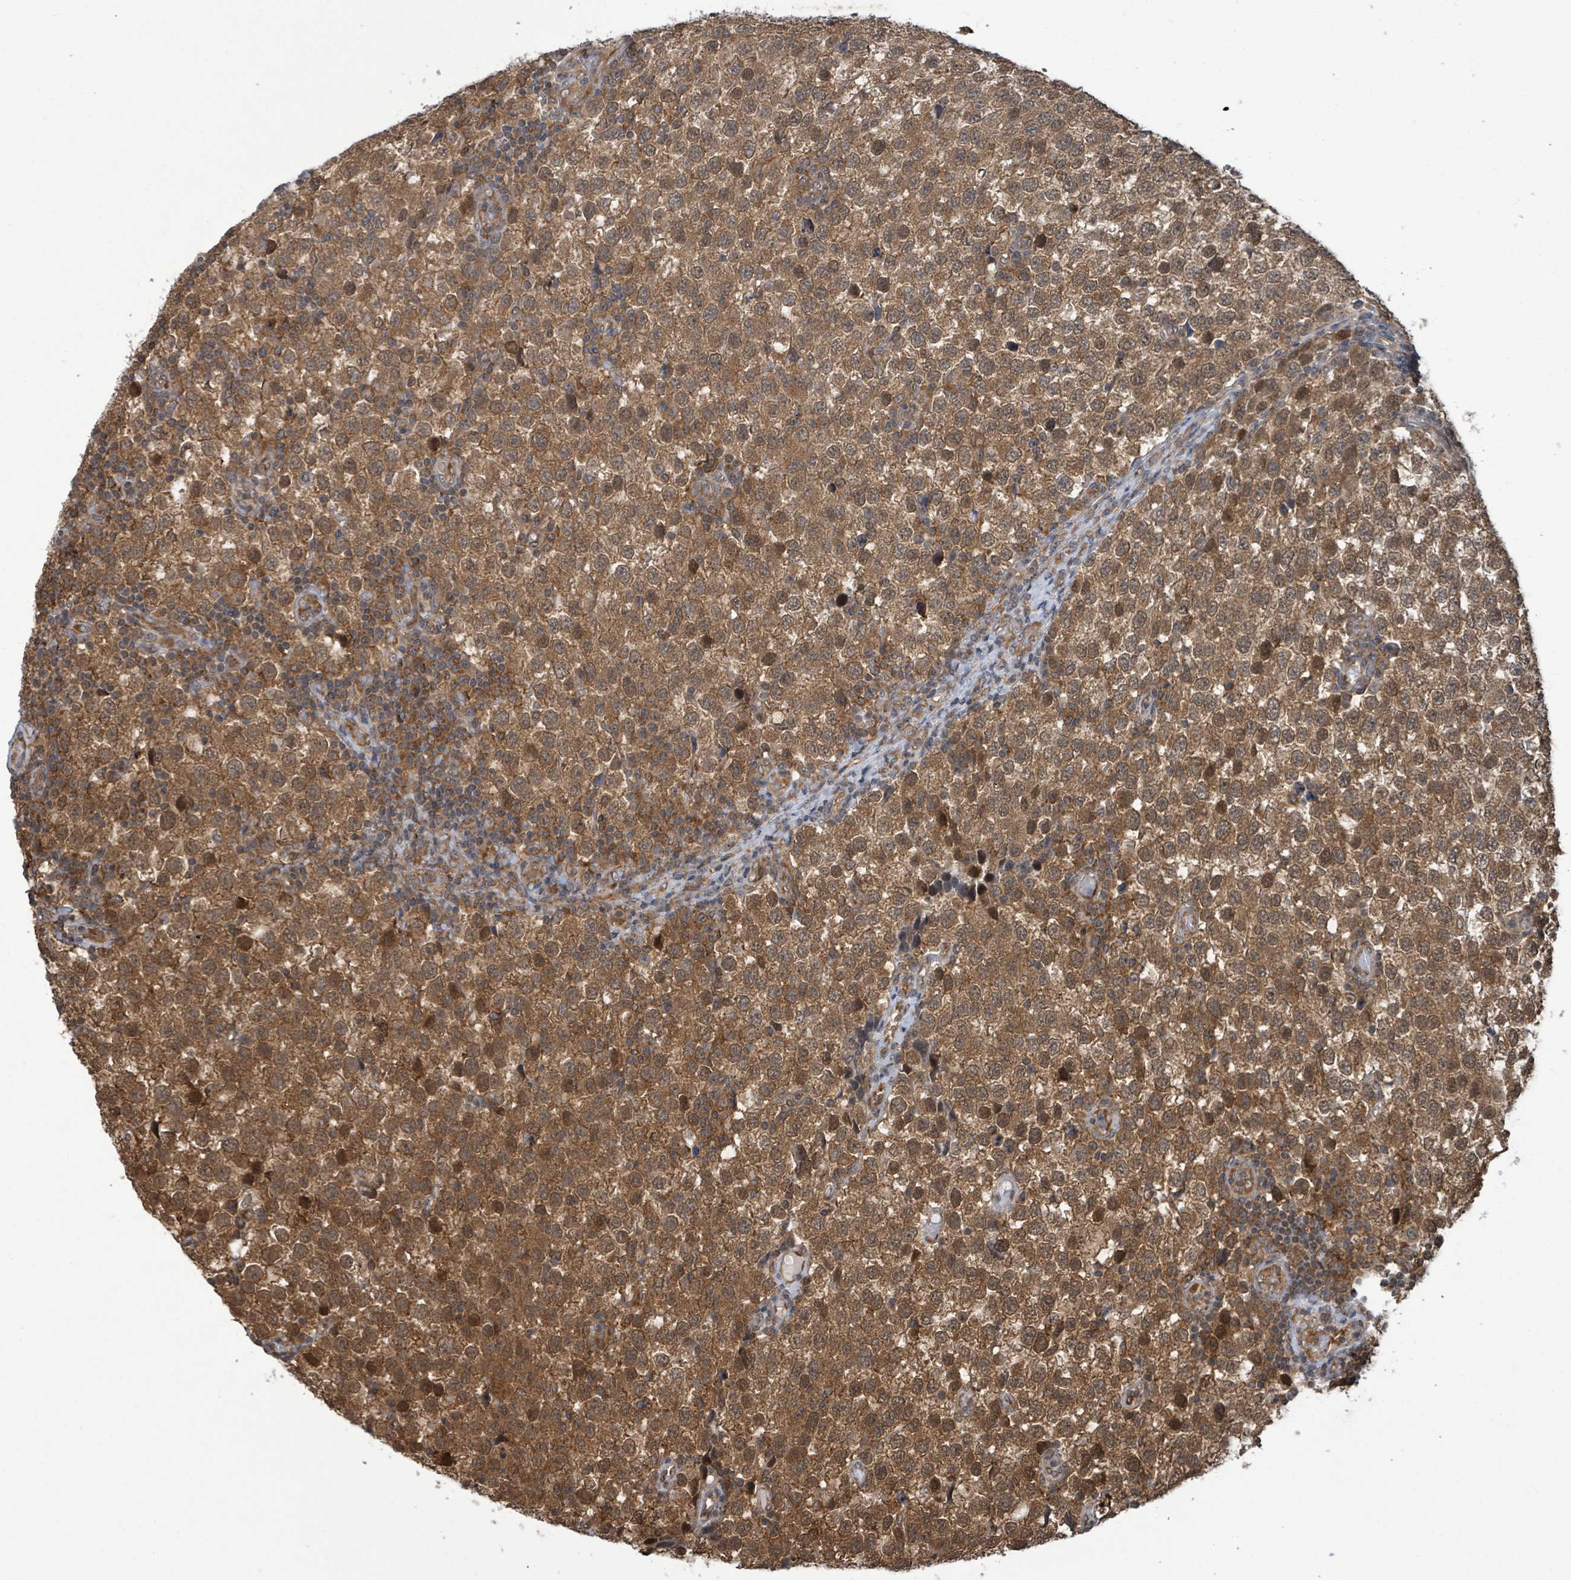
{"staining": {"intensity": "moderate", "quantity": ">75%", "location": "cytoplasmic/membranous"}, "tissue": "testis cancer", "cell_type": "Tumor cells", "image_type": "cancer", "snomed": [{"axis": "morphology", "description": "Seminoma, NOS"}, {"axis": "topography", "description": "Testis"}], "caption": "IHC staining of testis cancer, which exhibits medium levels of moderate cytoplasmic/membranous staining in about >75% of tumor cells indicating moderate cytoplasmic/membranous protein expression. The staining was performed using DAB (brown) for protein detection and nuclei were counterstained in hematoxylin (blue).", "gene": "KLC1", "patient": {"sex": "male", "age": 34}}